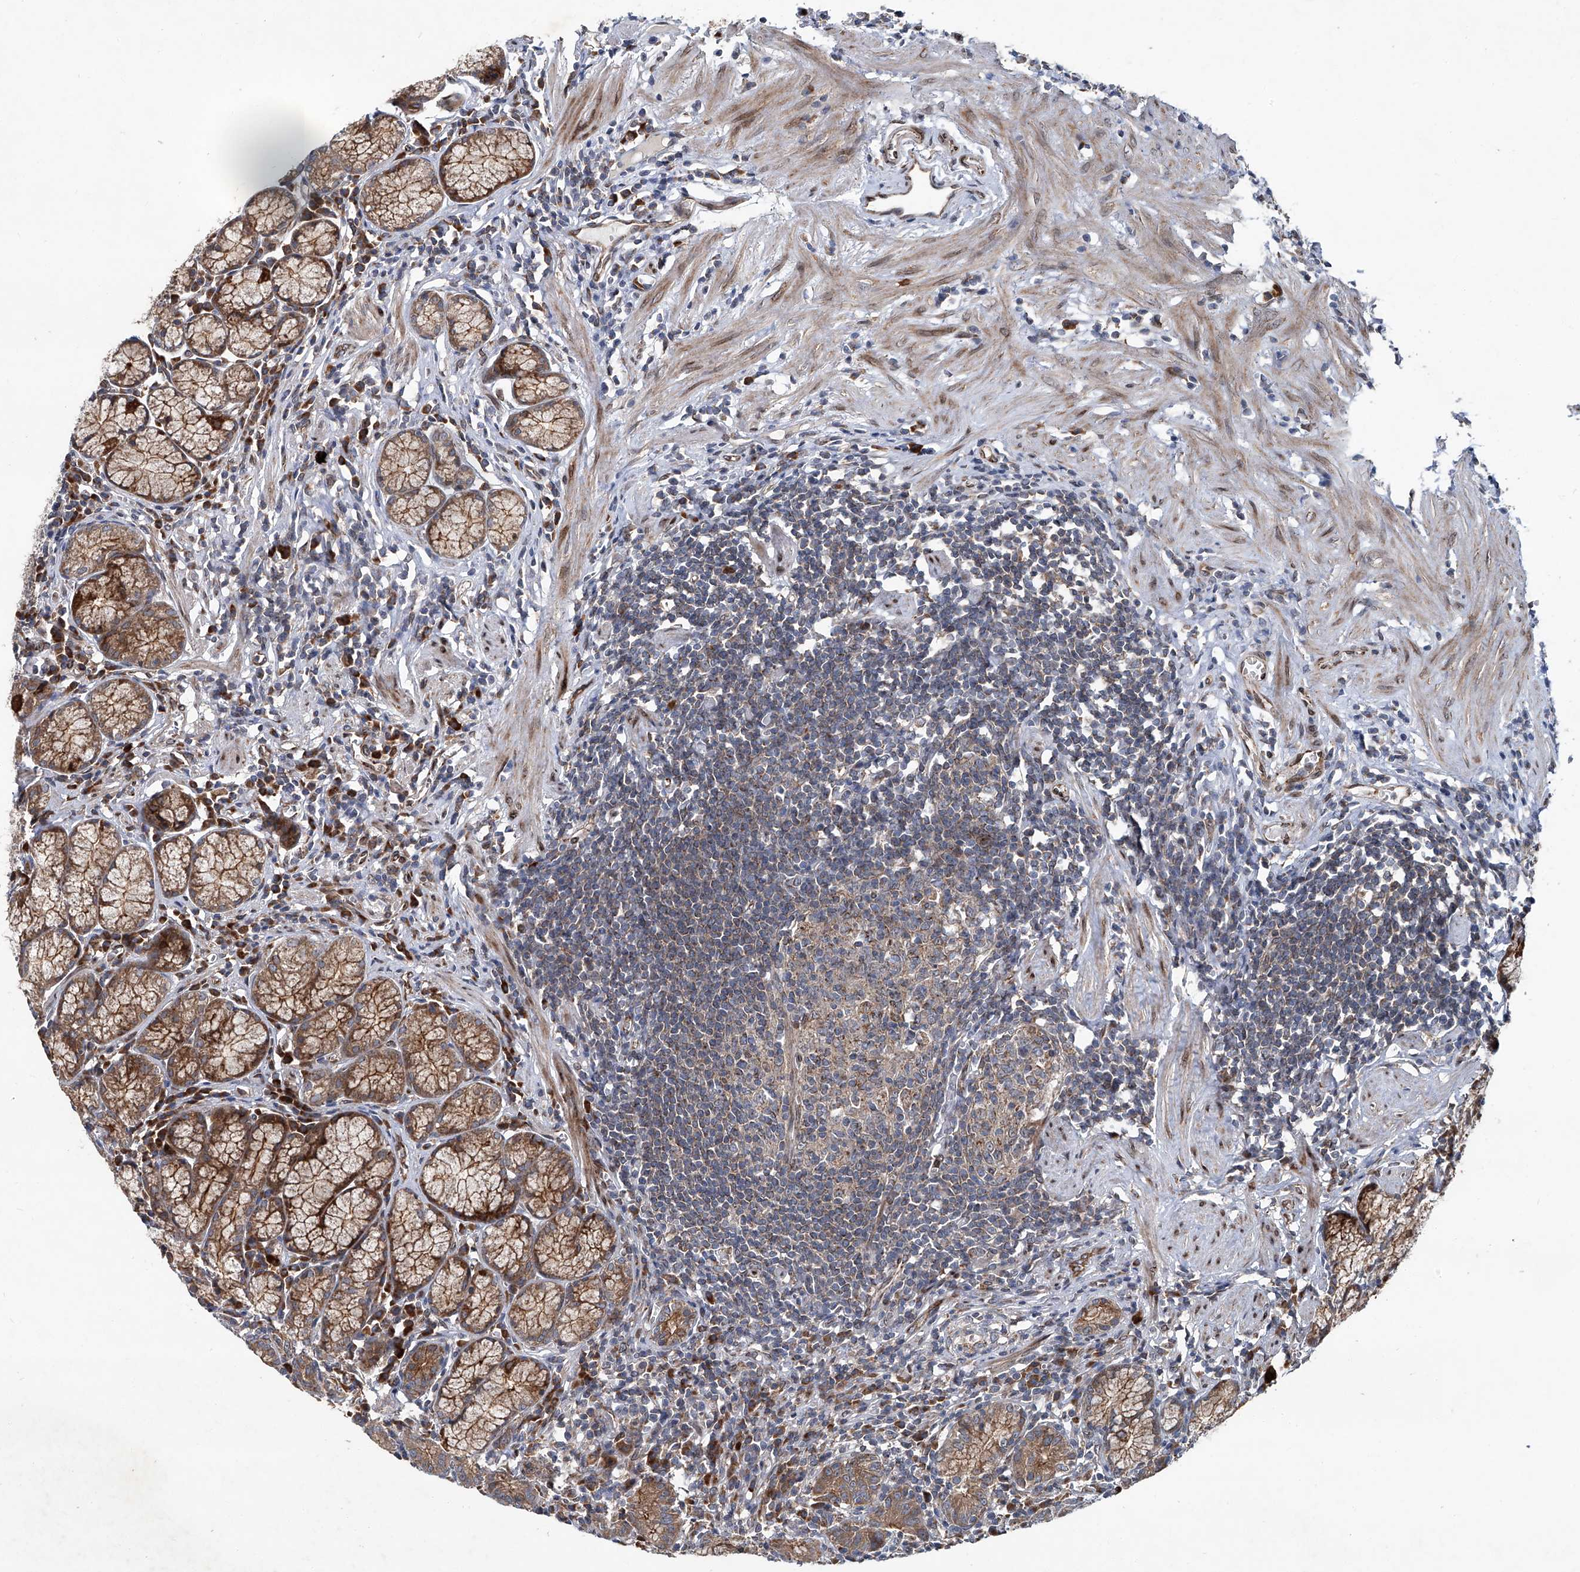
{"staining": {"intensity": "strong", "quantity": ">75%", "location": "cytoplasmic/membranous"}, "tissue": "stomach", "cell_type": "Glandular cells", "image_type": "normal", "snomed": [{"axis": "morphology", "description": "Normal tissue, NOS"}, {"axis": "topography", "description": "Stomach"}], "caption": "Immunohistochemistry (IHC) of unremarkable human stomach demonstrates high levels of strong cytoplasmic/membranous expression in approximately >75% of glandular cells.", "gene": "GPR132", "patient": {"sex": "male", "age": 55}}